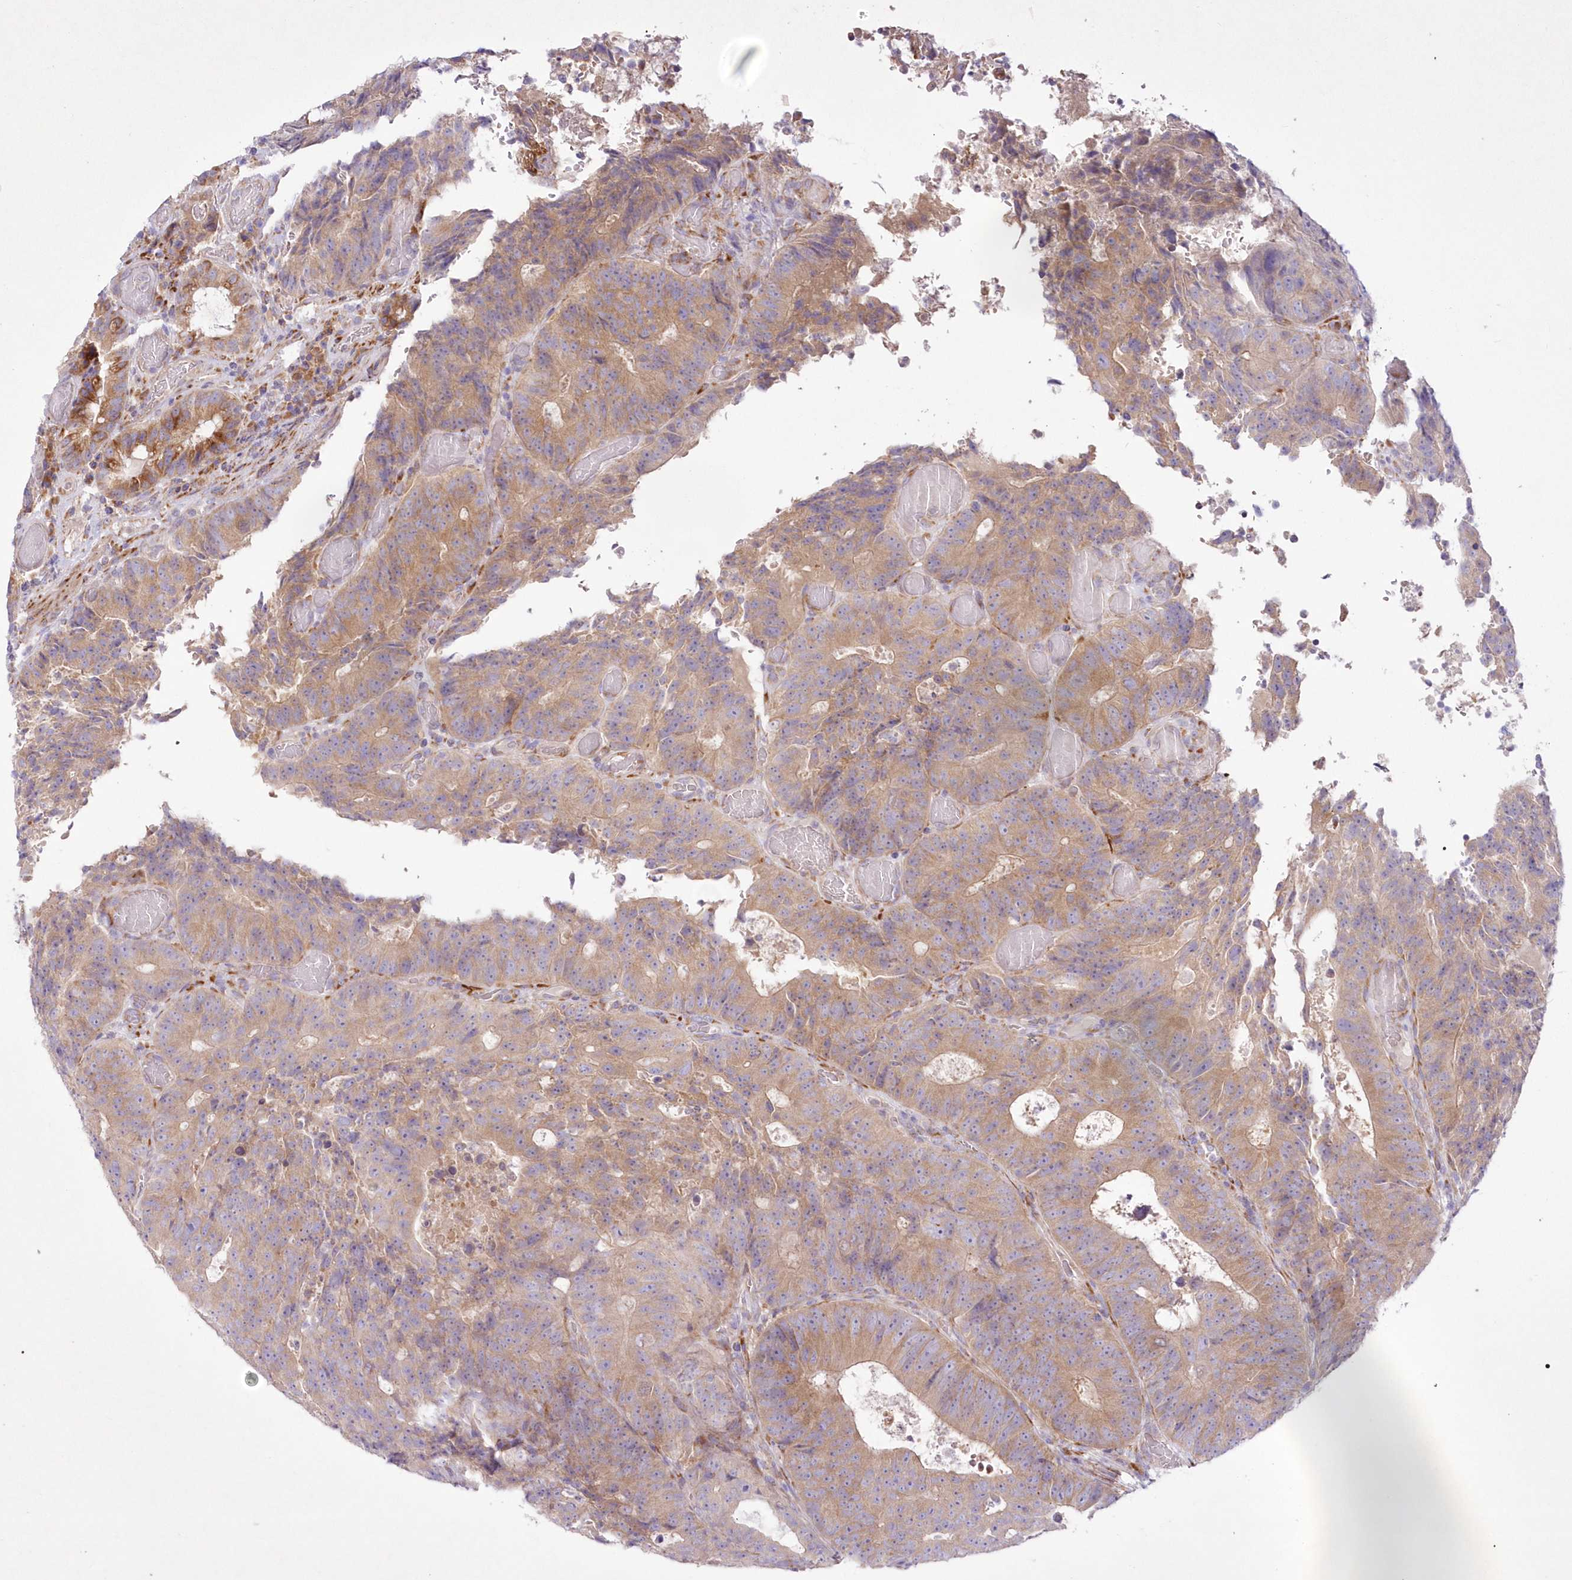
{"staining": {"intensity": "moderate", "quantity": ">75%", "location": "cytoplasmic/membranous"}, "tissue": "colorectal cancer", "cell_type": "Tumor cells", "image_type": "cancer", "snomed": [{"axis": "morphology", "description": "Adenocarcinoma, NOS"}, {"axis": "topography", "description": "Colon"}], "caption": "Tumor cells demonstrate medium levels of moderate cytoplasmic/membranous expression in approximately >75% of cells in adenocarcinoma (colorectal). (Stains: DAB (3,3'-diaminobenzidine) in brown, nuclei in blue, Microscopy: brightfield microscopy at high magnification).", "gene": "ARFGEF3", "patient": {"sex": "male", "age": 87}}